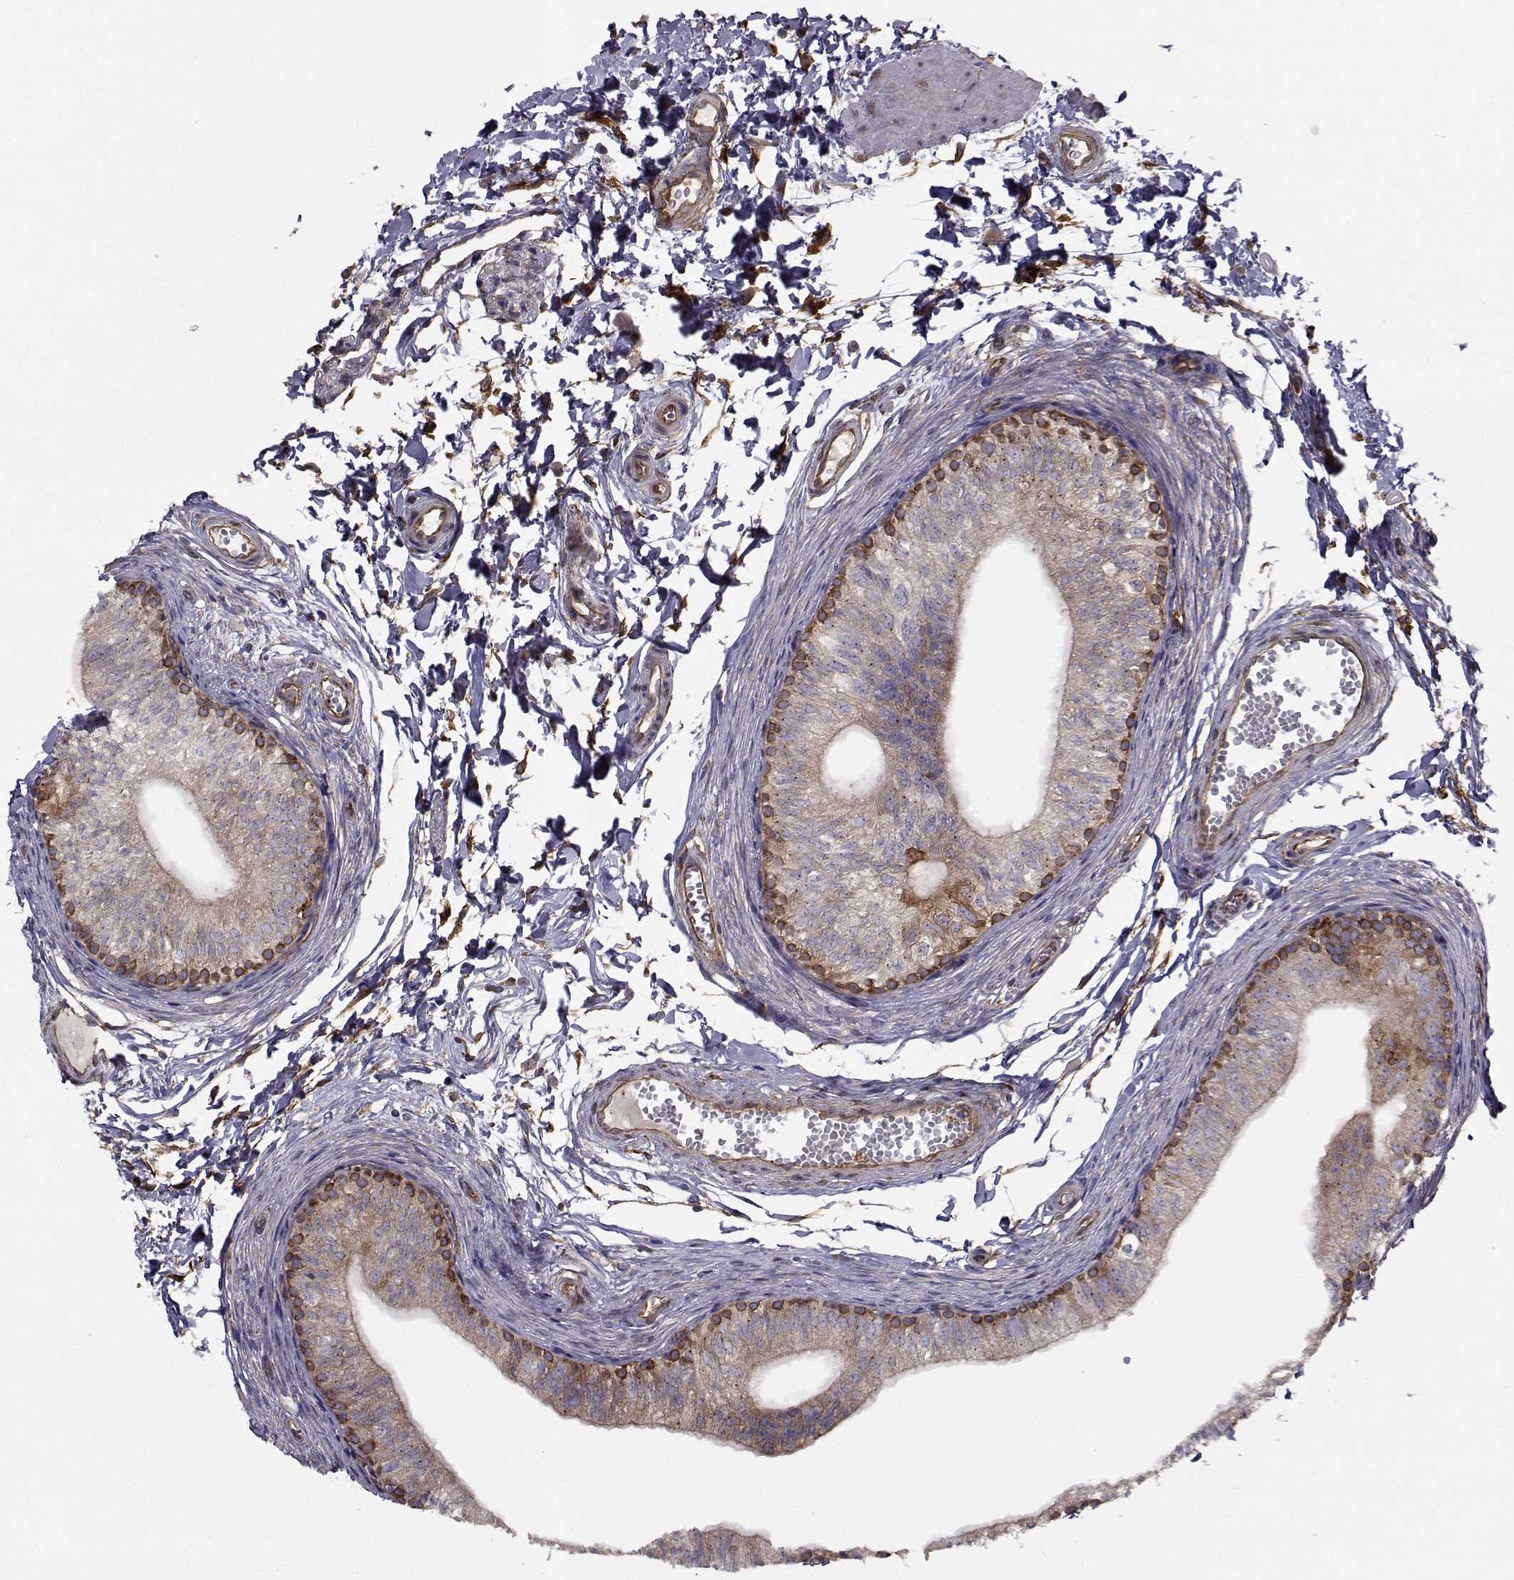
{"staining": {"intensity": "strong", "quantity": "<25%", "location": "cytoplasmic/membranous"}, "tissue": "epididymis", "cell_type": "Glandular cells", "image_type": "normal", "snomed": [{"axis": "morphology", "description": "Normal tissue, NOS"}, {"axis": "topography", "description": "Epididymis"}], "caption": "Protein staining of normal epididymis shows strong cytoplasmic/membranous staining in approximately <25% of glandular cells.", "gene": "TRIP10", "patient": {"sex": "male", "age": 22}}